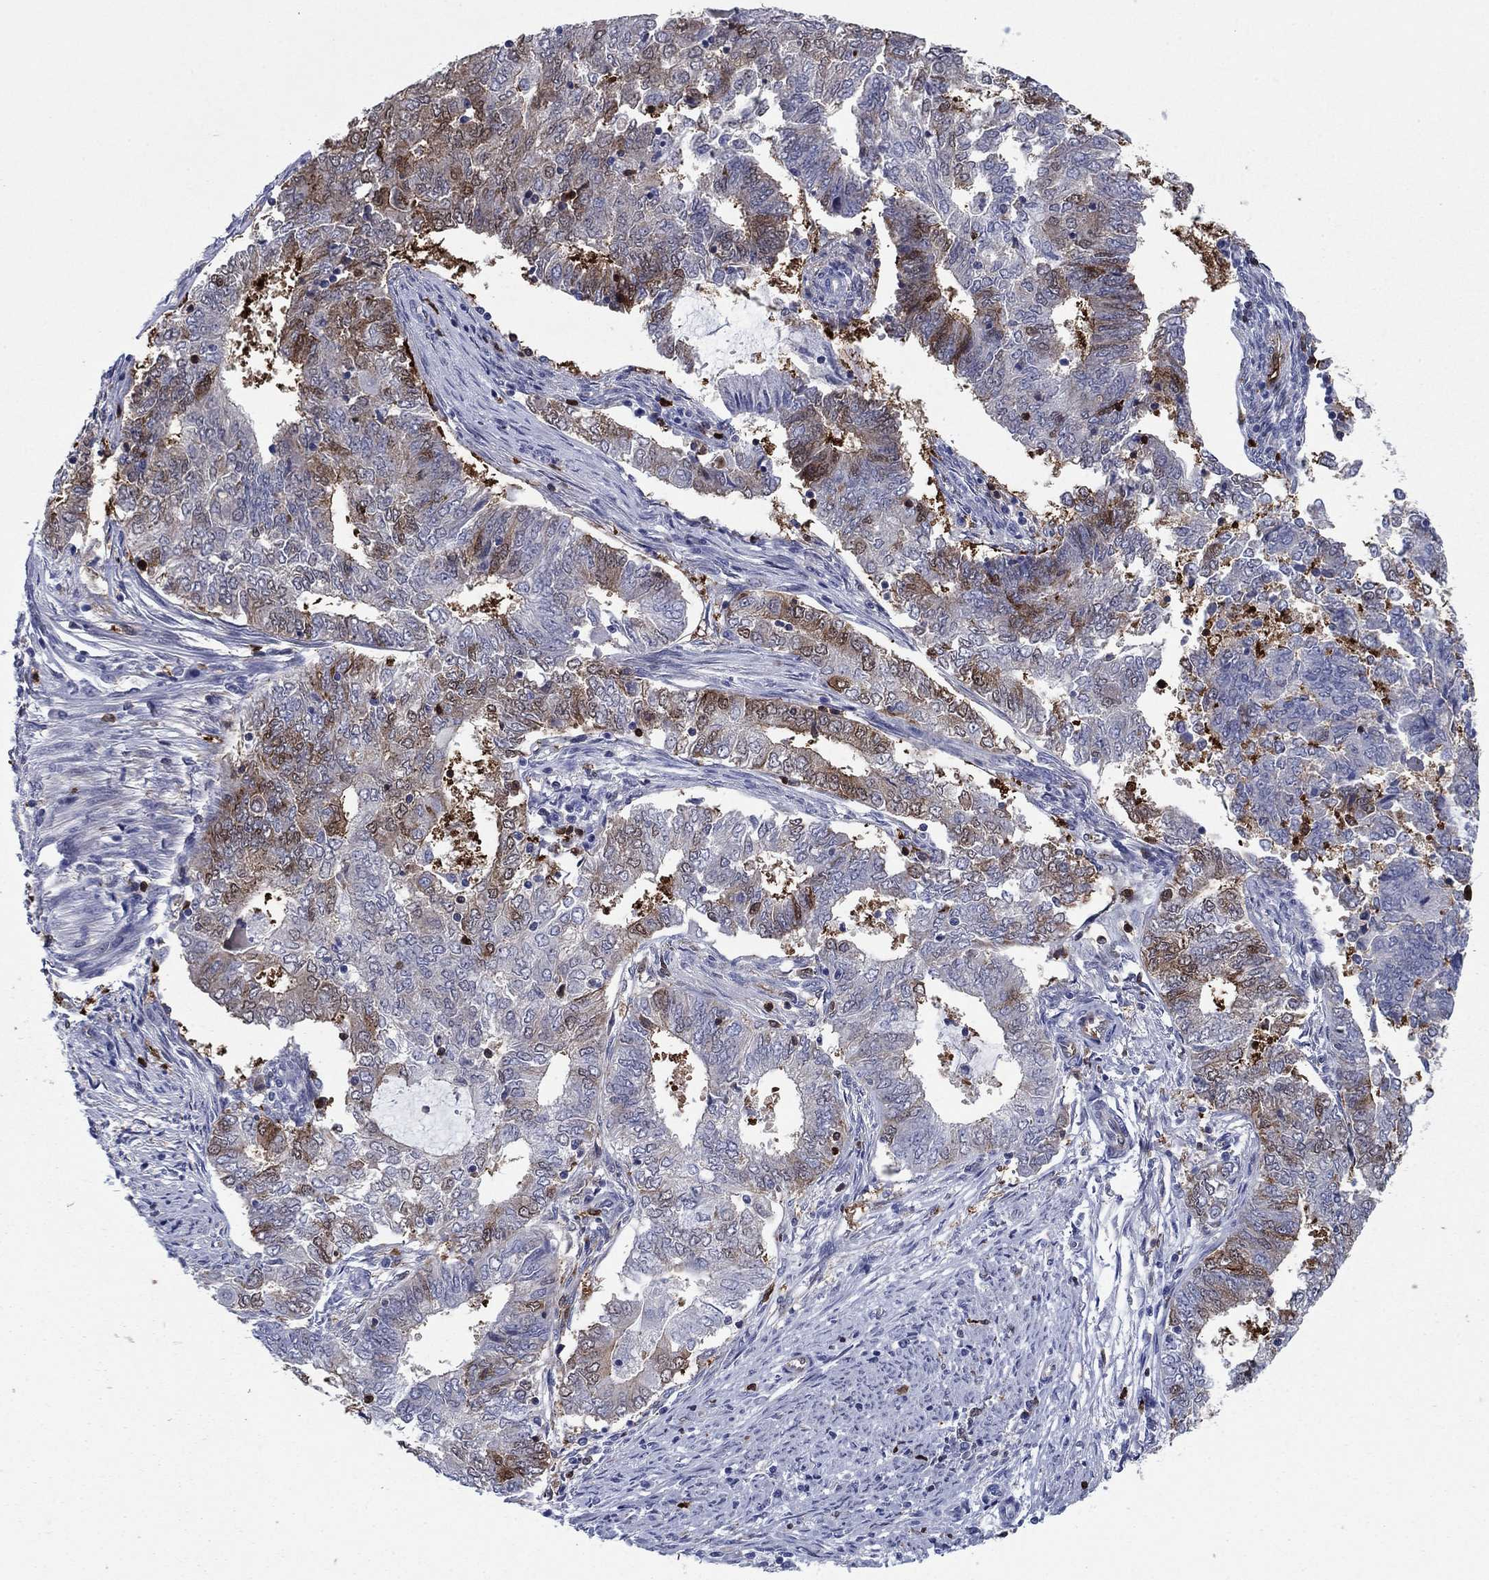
{"staining": {"intensity": "strong", "quantity": "<25%", "location": "cytoplasmic/membranous"}, "tissue": "endometrial cancer", "cell_type": "Tumor cells", "image_type": "cancer", "snomed": [{"axis": "morphology", "description": "Adenocarcinoma, NOS"}, {"axis": "topography", "description": "Endometrium"}], "caption": "Adenocarcinoma (endometrial) tissue reveals strong cytoplasmic/membranous positivity in about <25% of tumor cells", "gene": "STMN1", "patient": {"sex": "female", "age": 62}}